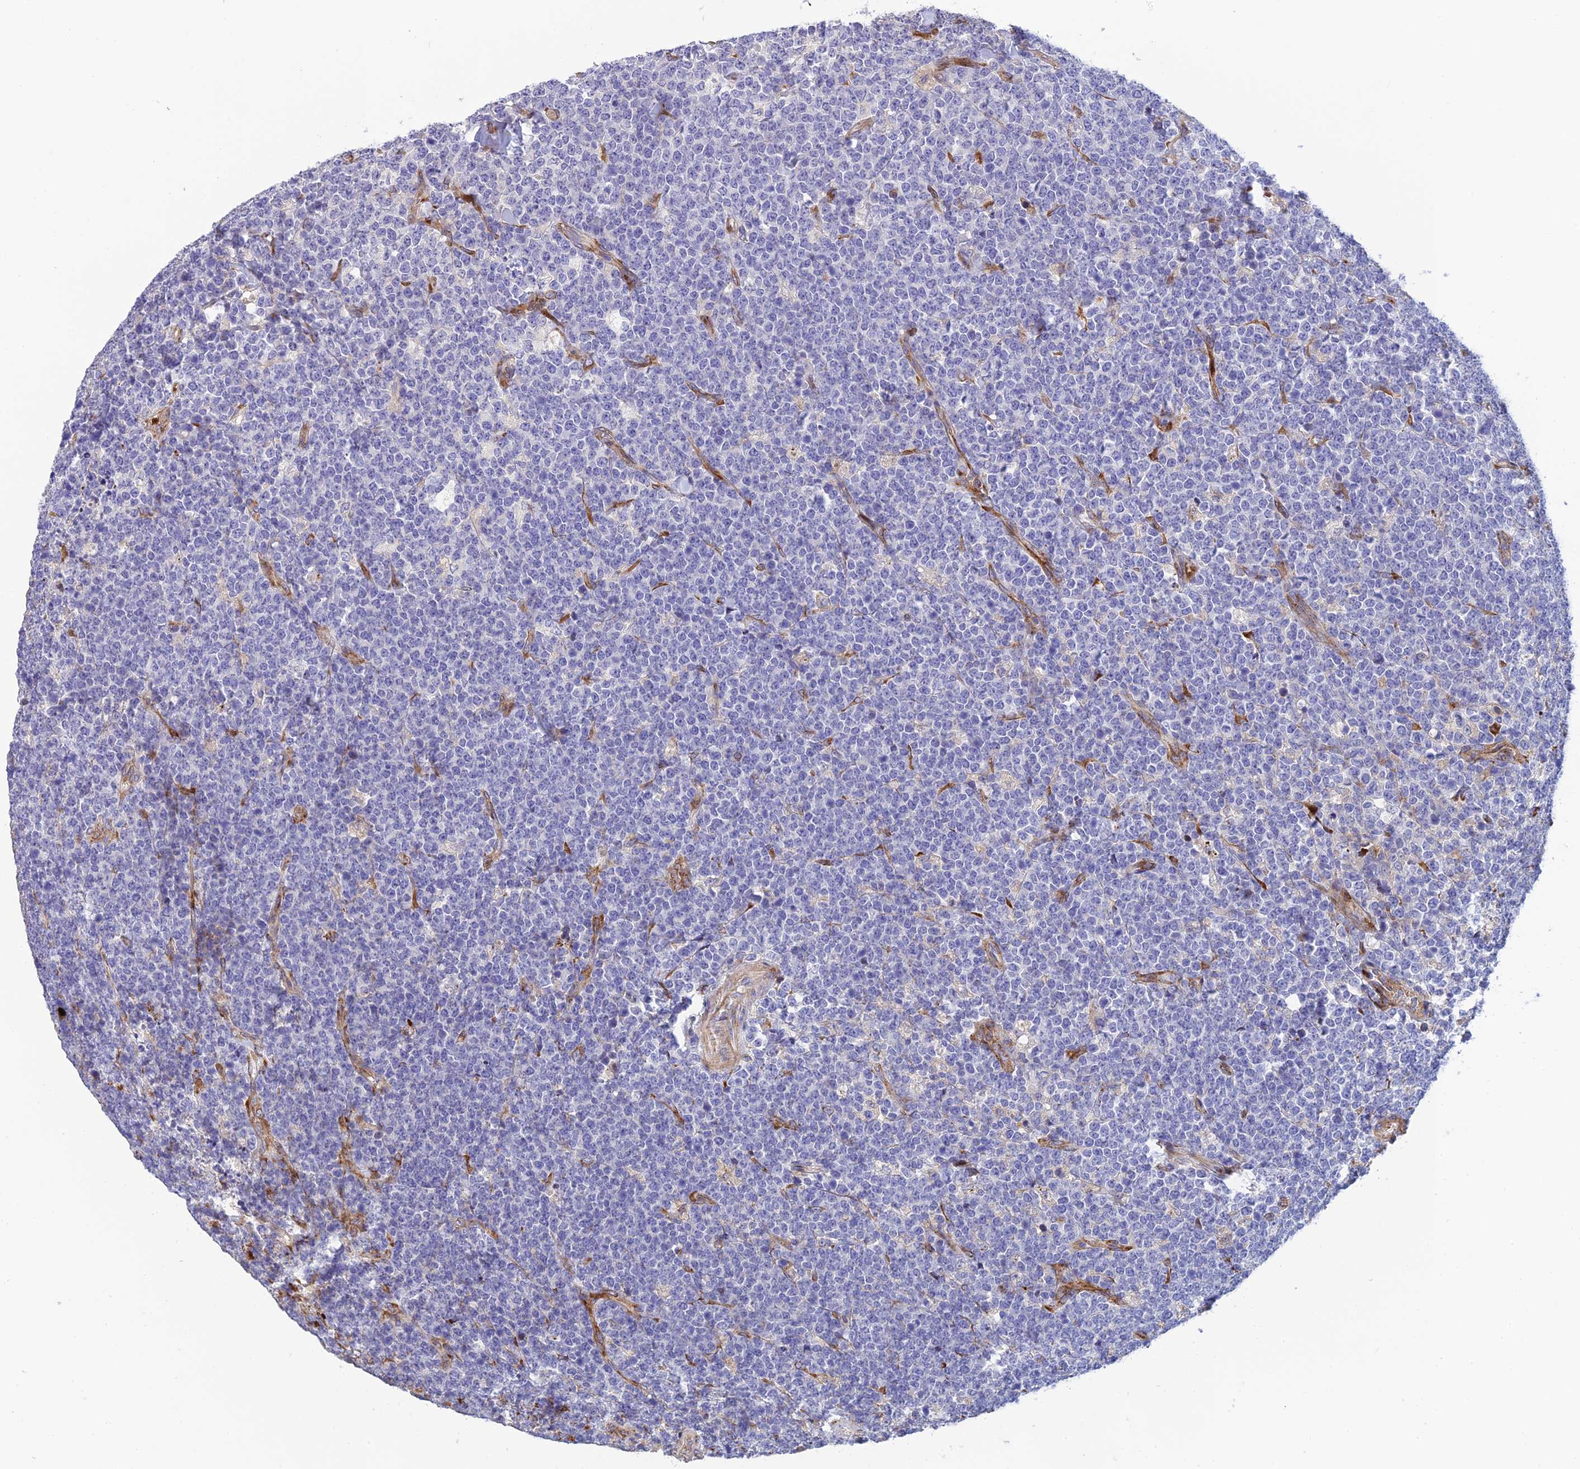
{"staining": {"intensity": "negative", "quantity": "none", "location": "none"}, "tissue": "lymphoma", "cell_type": "Tumor cells", "image_type": "cancer", "snomed": [{"axis": "morphology", "description": "Malignant lymphoma, non-Hodgkin's type, High grade"}, {"axis": "topography", "description": "Small intestine"}], "caption": "Tumor cells are negative for protein expression in human high-grade malignant lymphoma, non-Hodgkin's type.", "gene": "CPSF4L", "patient": {"sex": "male", "age": 8}}